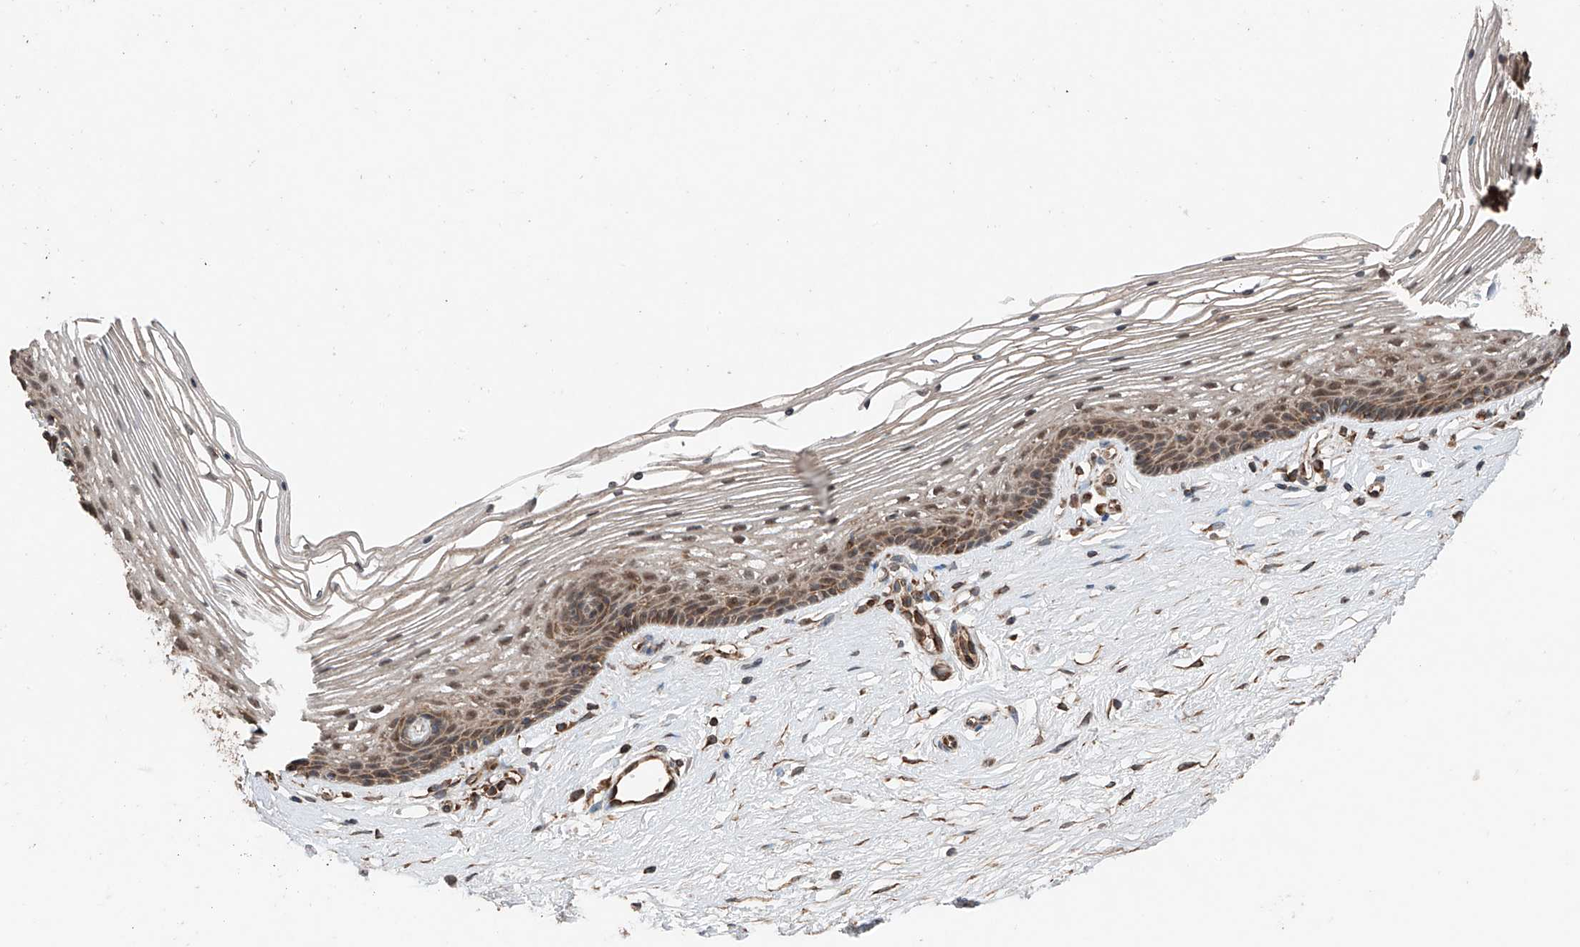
{"staining": {"intensity": "moderate", "quantity": "25%-75%", "location": "cytoplasmic/membranous"}, "tissue": "vagina", "cell_type": "Squamous epithelial cells", "image_type": "normal", "snomed": [{"axis": "morphology", "description": "Normal tissue, NOS"}, {"axis": "topography", "description": "Vagina"}], "caption": "Squamous epithelial cells display medium levels of moderate cytoplasmic/membranous expression in about 25%-75% of cells in benign vagina.", "gene": "AP4B1", "patient": {"sex": "female", "age": 46}}